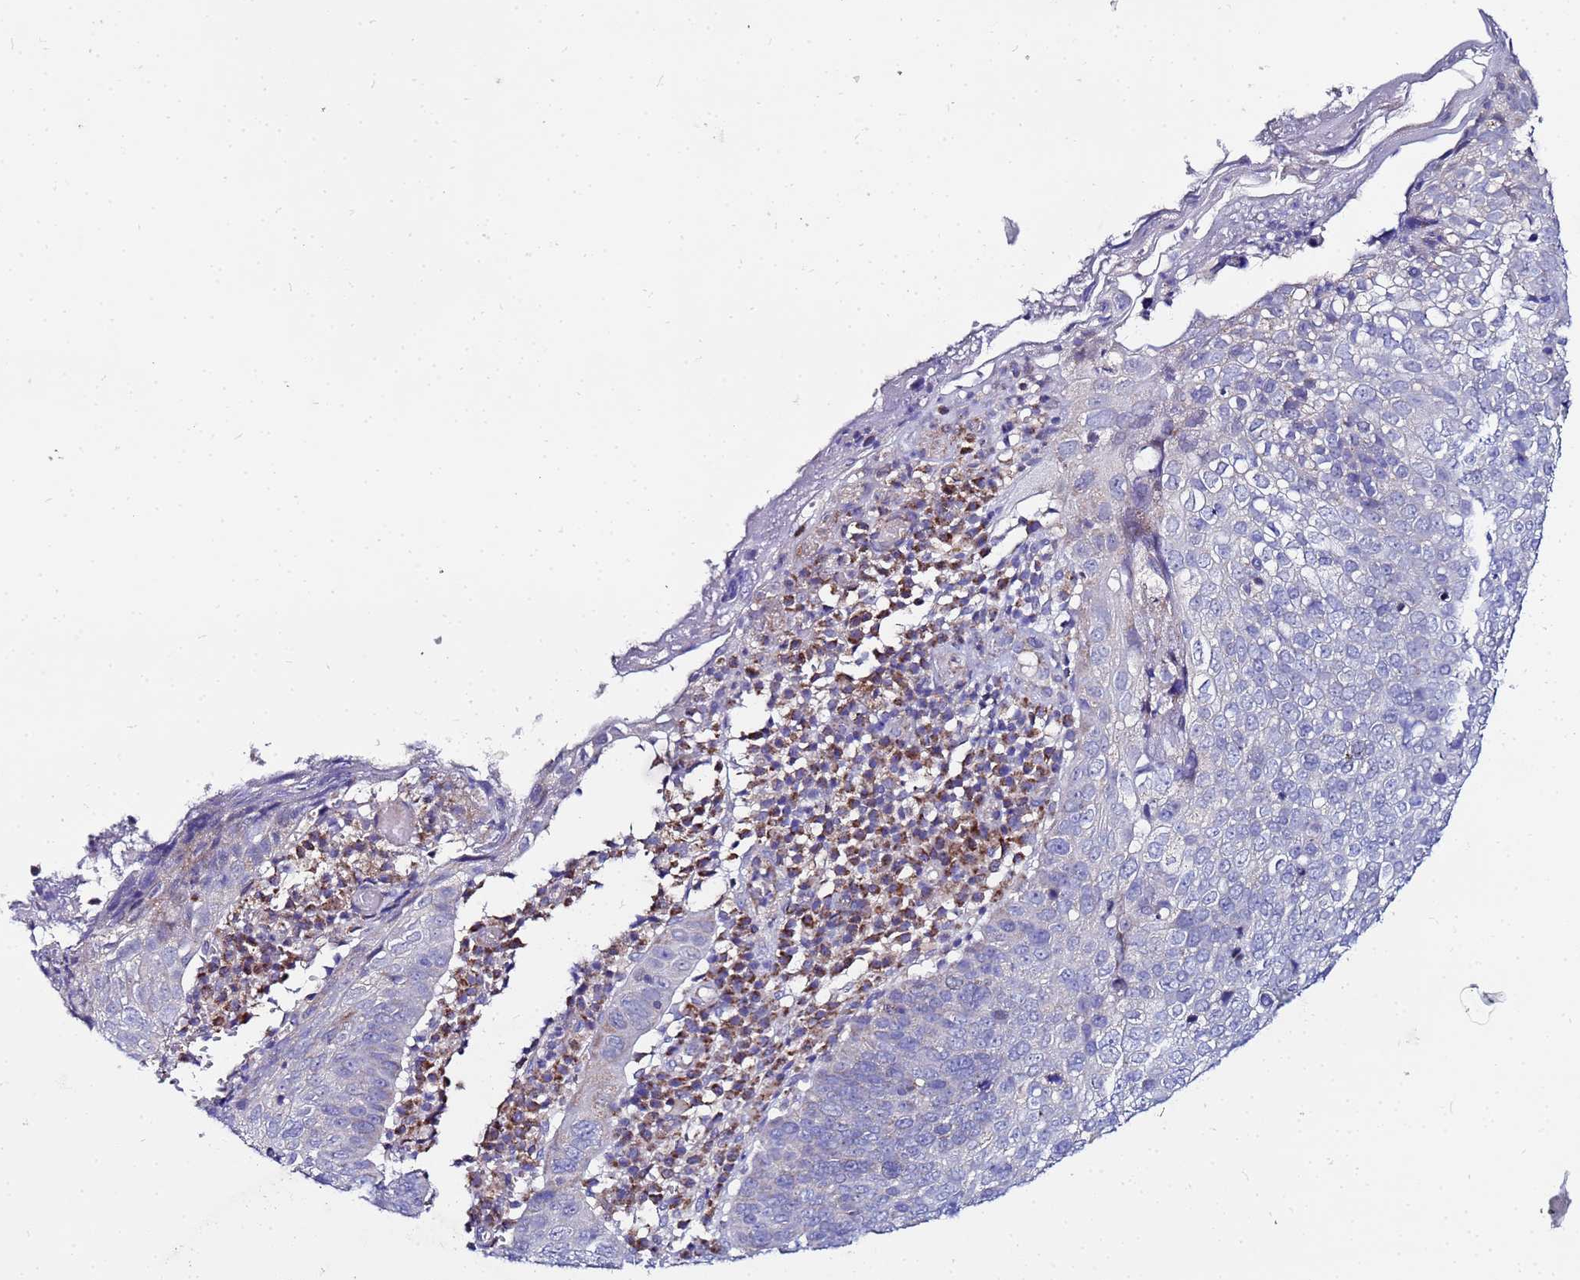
{"staining": {"intensity": "negative", "quantity": "none", "location": "none"}, "tissue": "skin cancer", "cell_type": "Tumor cells", "image_type": "cancer", "snomed": [{"axis": "morphology", "description": "Squamous cell carcinoma, NOS"}, {"axis": "topography", "description": "Skin"}], "caption": "IHC photomicrograph of human squamous cell carcinoma (skin) stained for a protein (brown), which shows no expression in tumor cells. Nuclei are stained in blue.", "gene": "FAHD2A", "patient": {"sex": "male", "age": 71}}